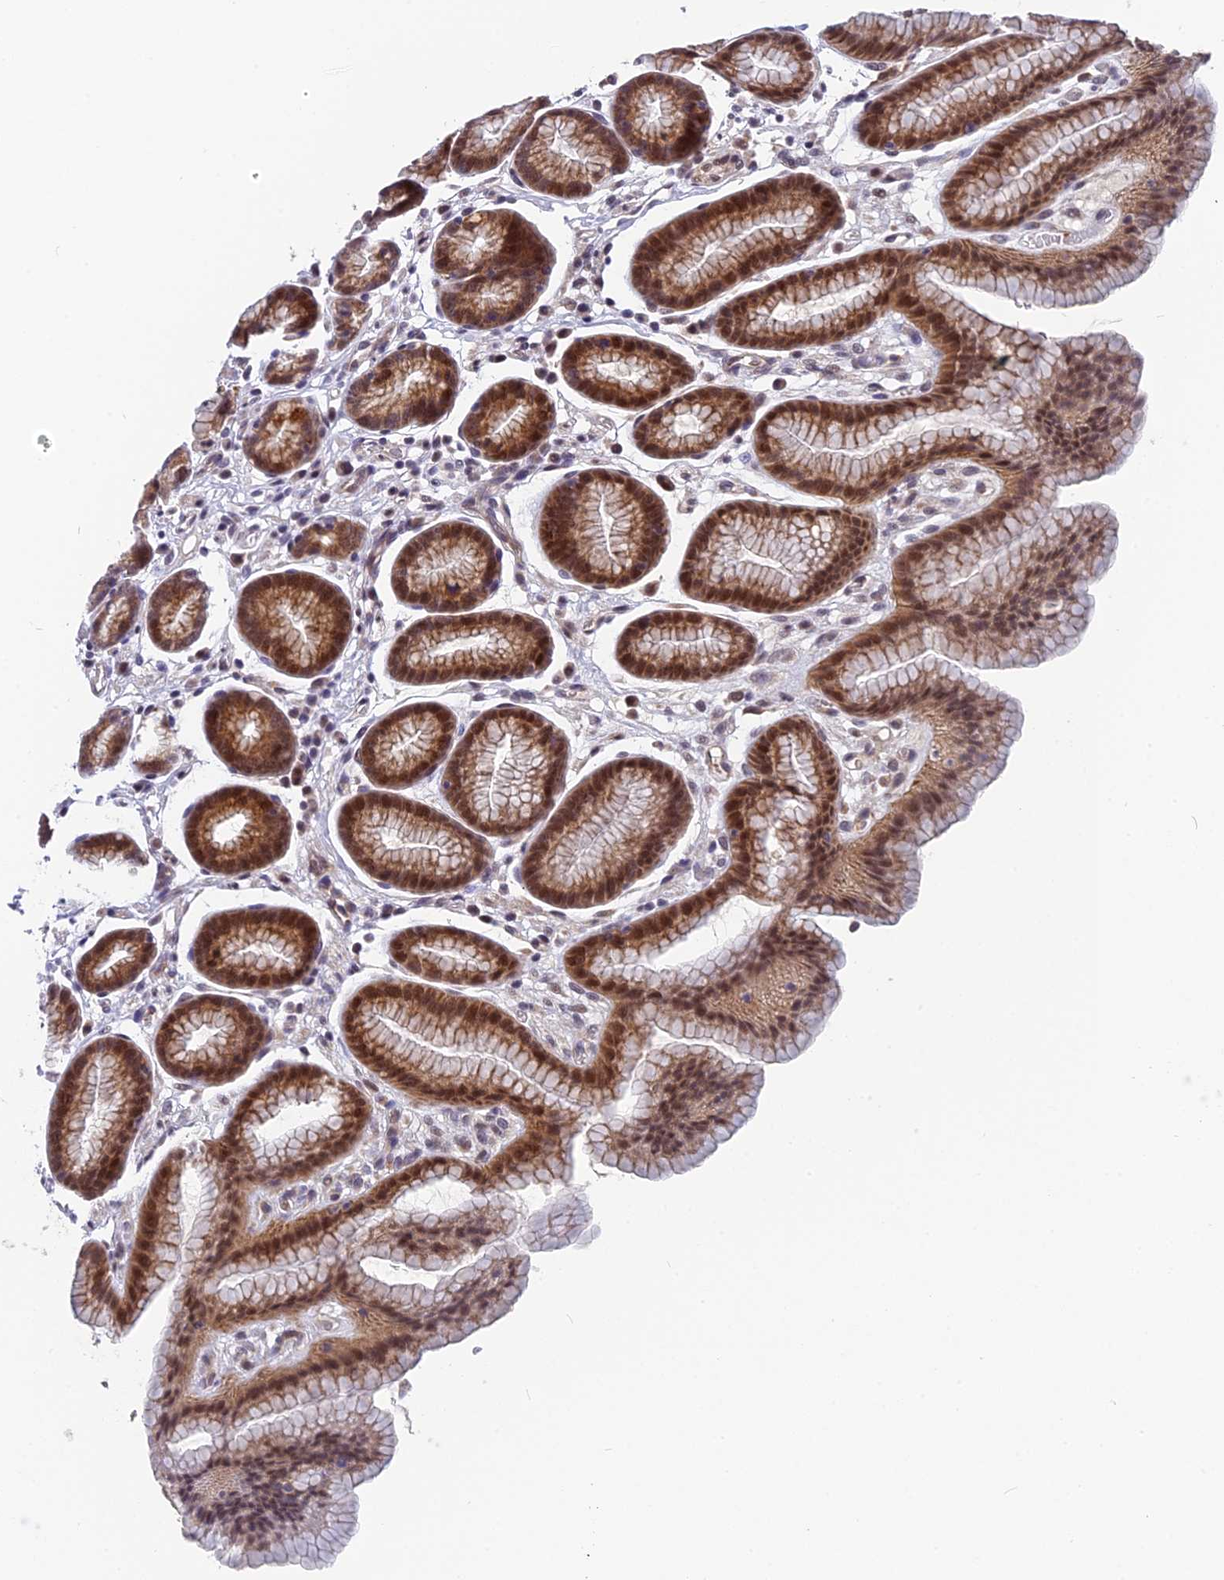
{"staining": {"intensity": "strong", "quantity": ">75%", "location": "cytoplasmic/membranous,nuclear"}, "tissue": "stomach", "cell_type": "Glandular cells", "image_type": "normal", "snomed": [{"axis": "morphology", "description": "Normal tissue, NOS"}, {"axis": "topography", "description": "Stomach"}], "caption": "Stomach stained with immunohistochemistry displays strong cytoplasmic/membranous,nuclear positivity in approximately >75% of glandular cells. (Stains: DAB (3,3'-diaminobenzidine) in brown, nuclei in blue, Microscopy: brightfield microscopy at high magnification).", "gene": "CMC1", "patient": {"sex": "male", "age": 42}}